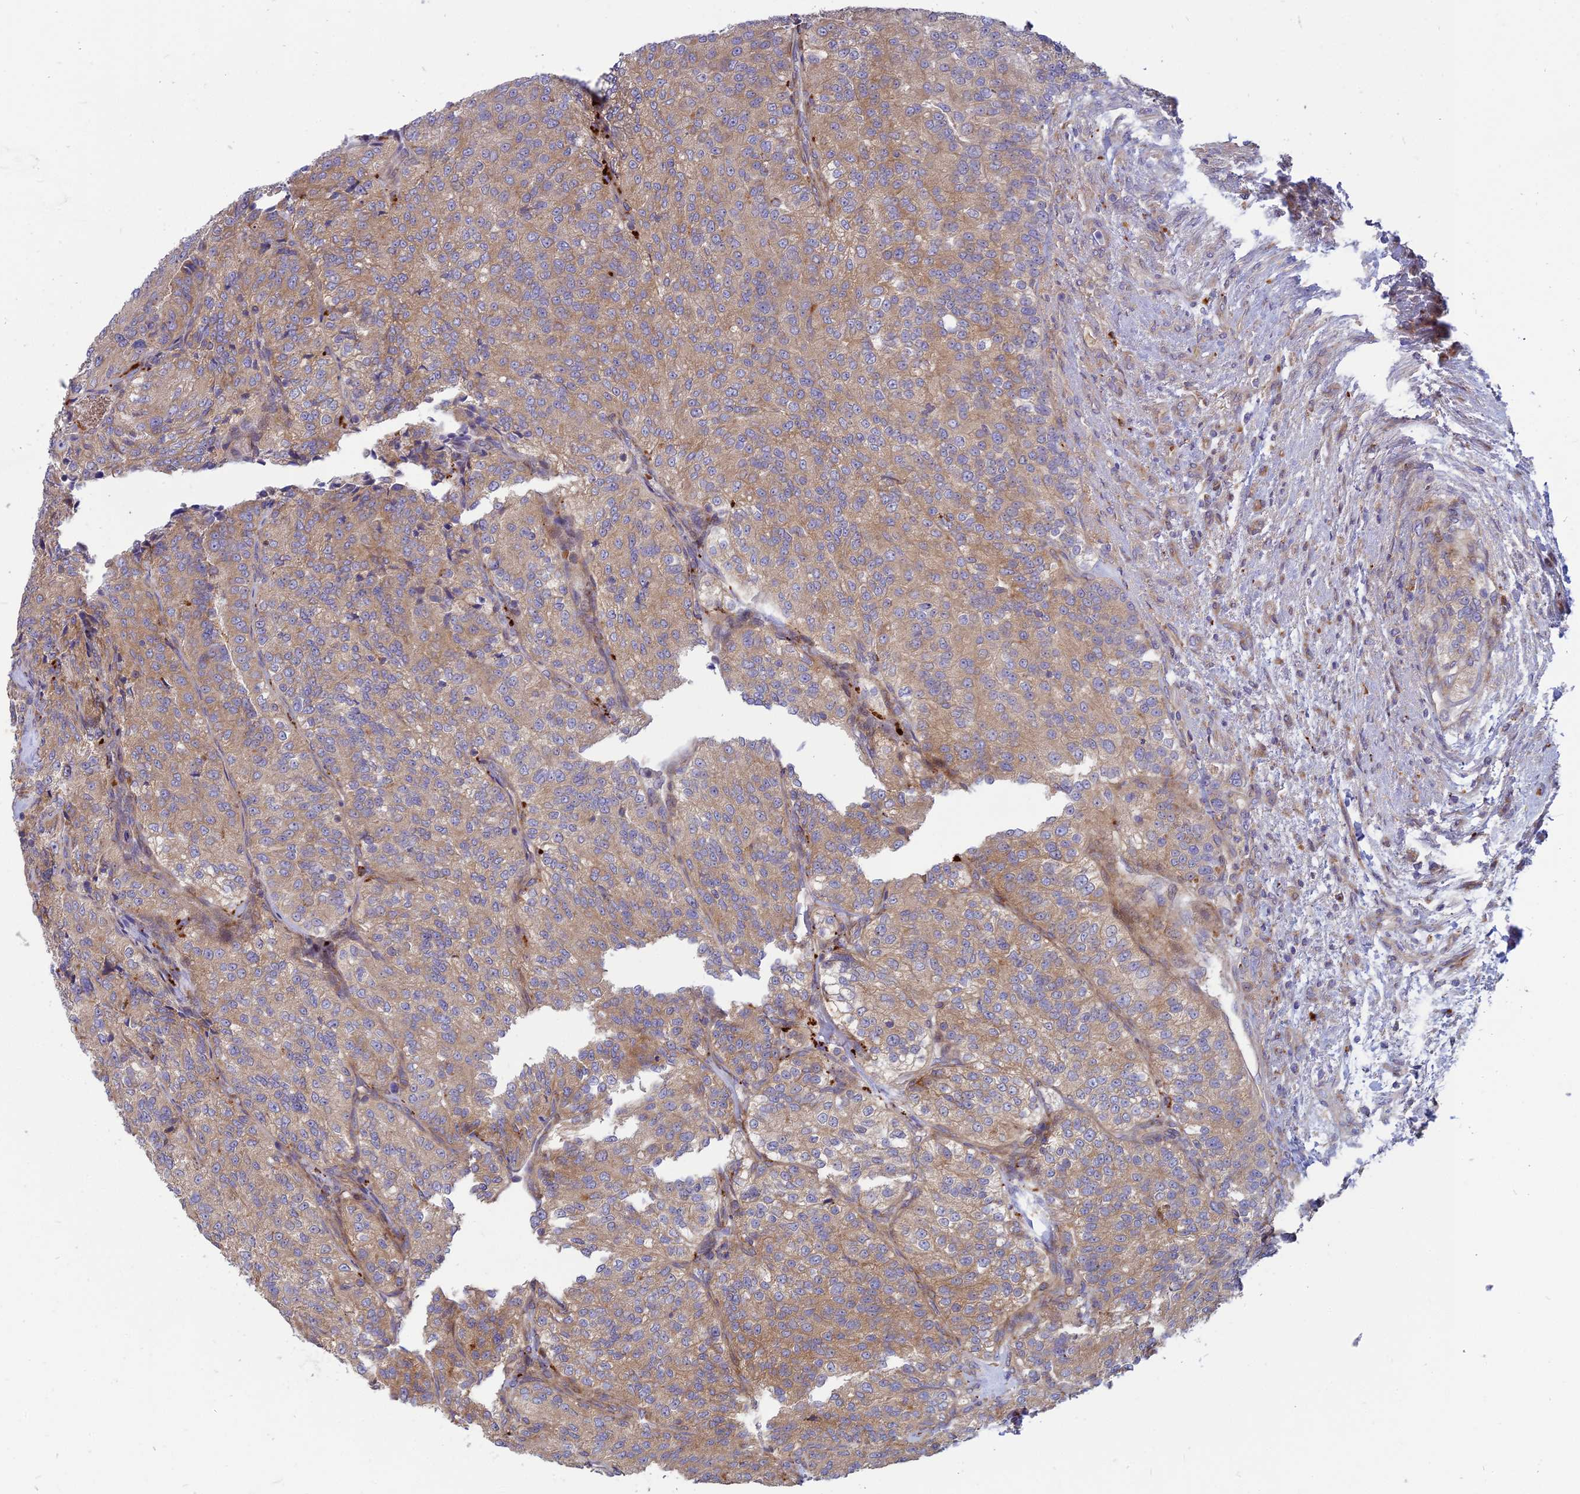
{"staining": {"intensity": "weak", "quantity": "25%-75%", "location": "cytoplasmic/membranous"}, "tissue": "renal cancer", "cell_type": "Tumor cells", "image_type": "cancer", "snomed": [{"axis": "morphology", "description": "Adenocarcinoma, NOS"}, {"axis": "topography", "description": "Kidney"}], "caption": "There is low levels of weak cytoplasmic/membranous staining in tumor cells of adenocarcinoma (renal), as demonstrated by immunohistochemical staining (brown color).", "gene": "PHKA2", "patient": {"sex": "female", "age": 63}}